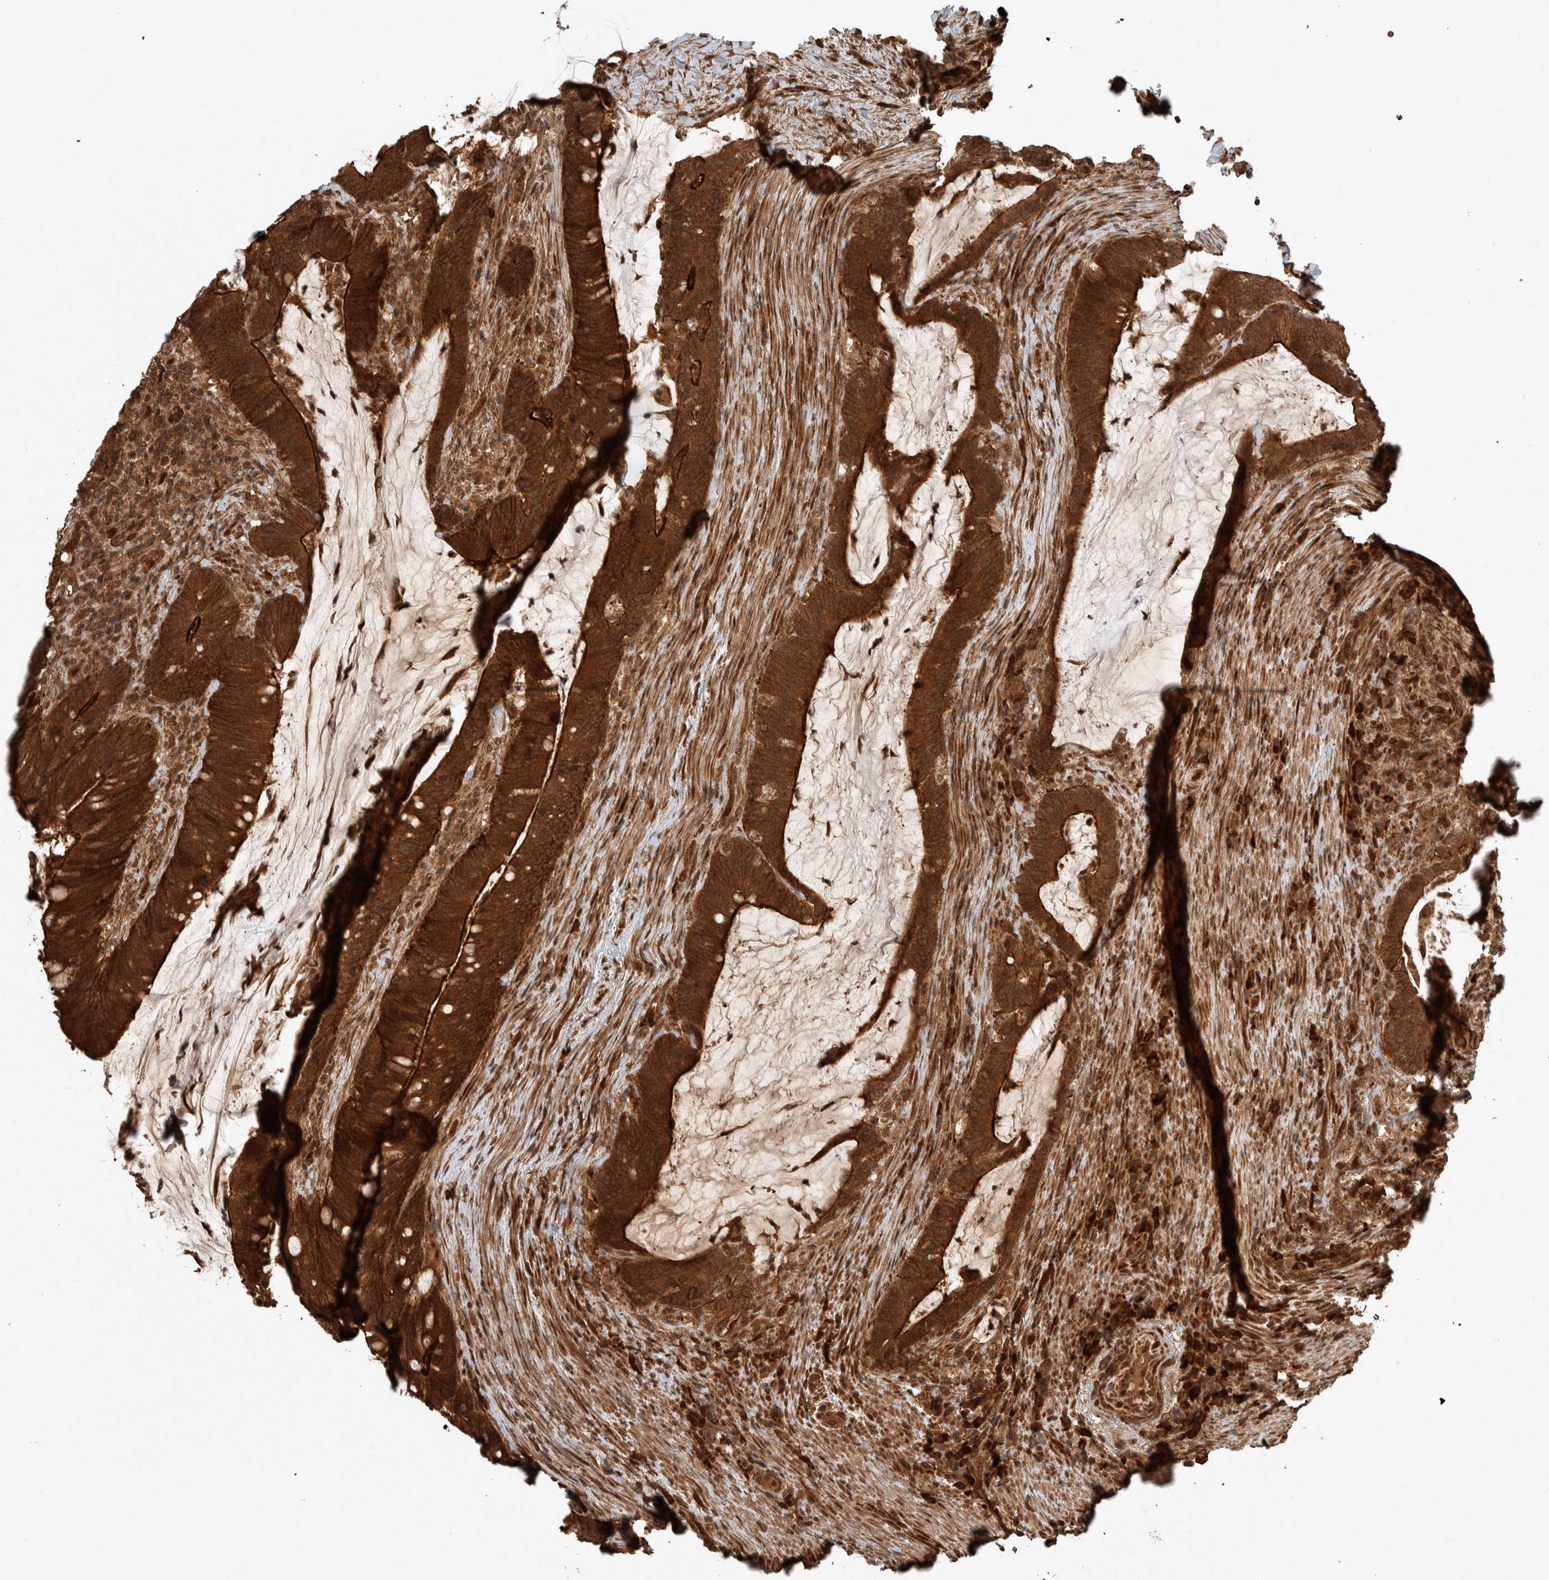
{"staining": {"intensity": "strong", "quantity": ">75%", "location": "cytoplasmic/membranous"}, "tissue": "colorectal cancer", "cell_type": "Tumor cells", "image_type": "cancer", "snomed": [{"axis": "morphology", "description": "Adenocarcinoma, NOS"}, {"axis": "topography", "description": "Colon"}], "caption": "Protein positivity by immunohistochemistry (IHC) exhibits strong cytoplasmic/membranous positivity in about >75% of tumor cells in adenocarcinoma (colorectal).", "gene": "CNTROB", "patient": {"sex": "female", "age": 66}}